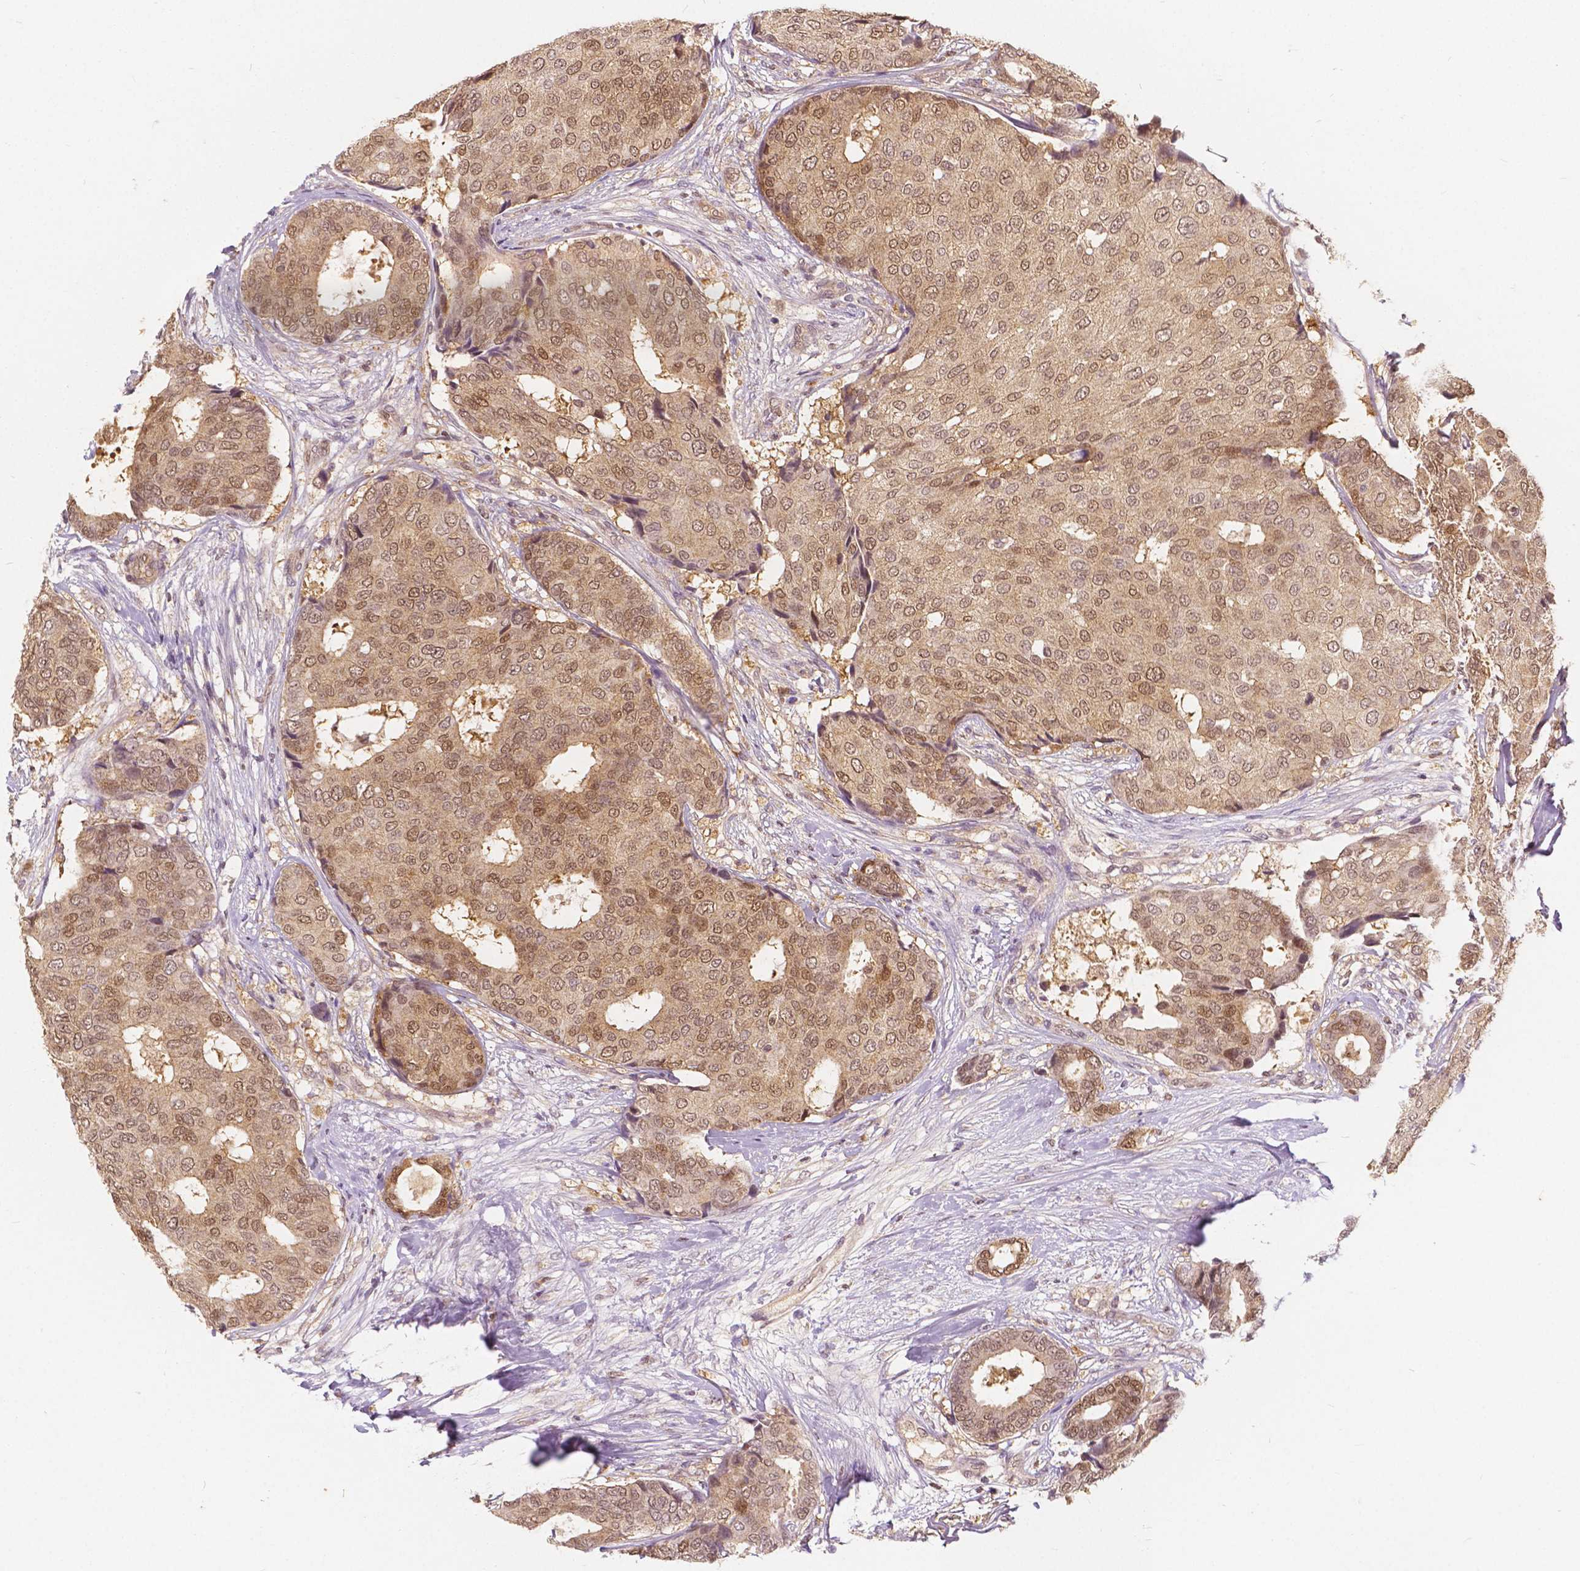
{"staining": {"intensity": "moderate", "quantity": ">75%", "location": "cytoplasmic/membranous,nuclear"}, "tissue": "breast cancer", "cell_type": "Tumor cells", "image_type": "cancer", "snomed": [{"axis": "morphology", "description": "Duct carcinoma"}, {"axis": "topography", "description": "Breast"}], "caption": "Immunohistochemical staining of human breast infiltrating ductal carcinoma shows medium levels of moderate cytoplasmic/membranous and nuclear protein staining in approximately >75% of tumor cells.", "gene": "NAPRT", "patient": {"sex": "female", "age": 75}}